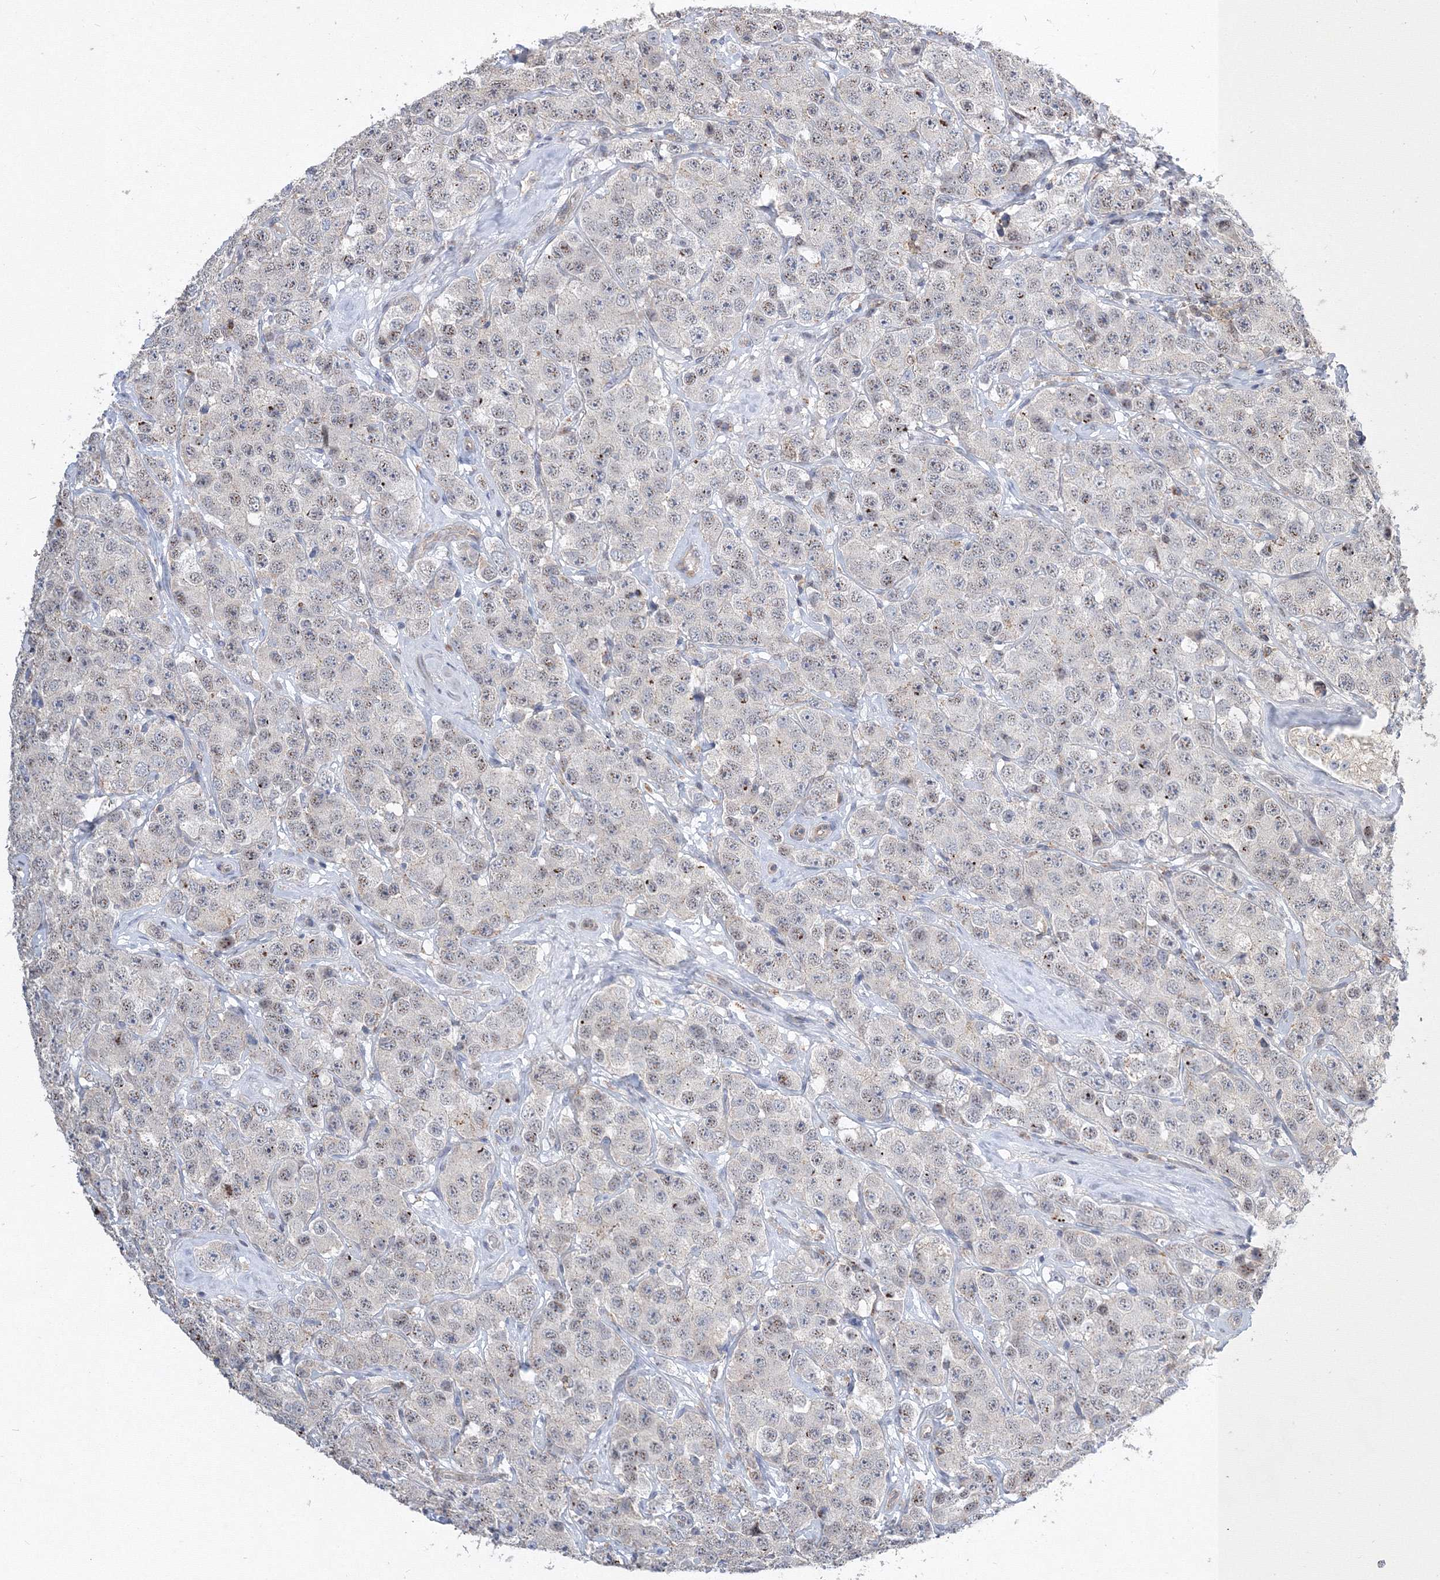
{"staining": {"intensity": "weak", "quantity": "25%-75%", "location": "nuclear"}, "tissue": "testis cancer", "cell_type": "Tumor cells", "image_type": "cancer", "snomed": [{"axis": "morphology", "description": "Seminoma, NOS"}, {"axis": "topography", "description": "Testis"}], "caption": "Protein staining of seminoma (testis) tissue shows weak nuclear positivity in approximately 25%-75% of tumor cells.", "gene": "AASDH", "patient": {"sex": "male", "age": 28}}